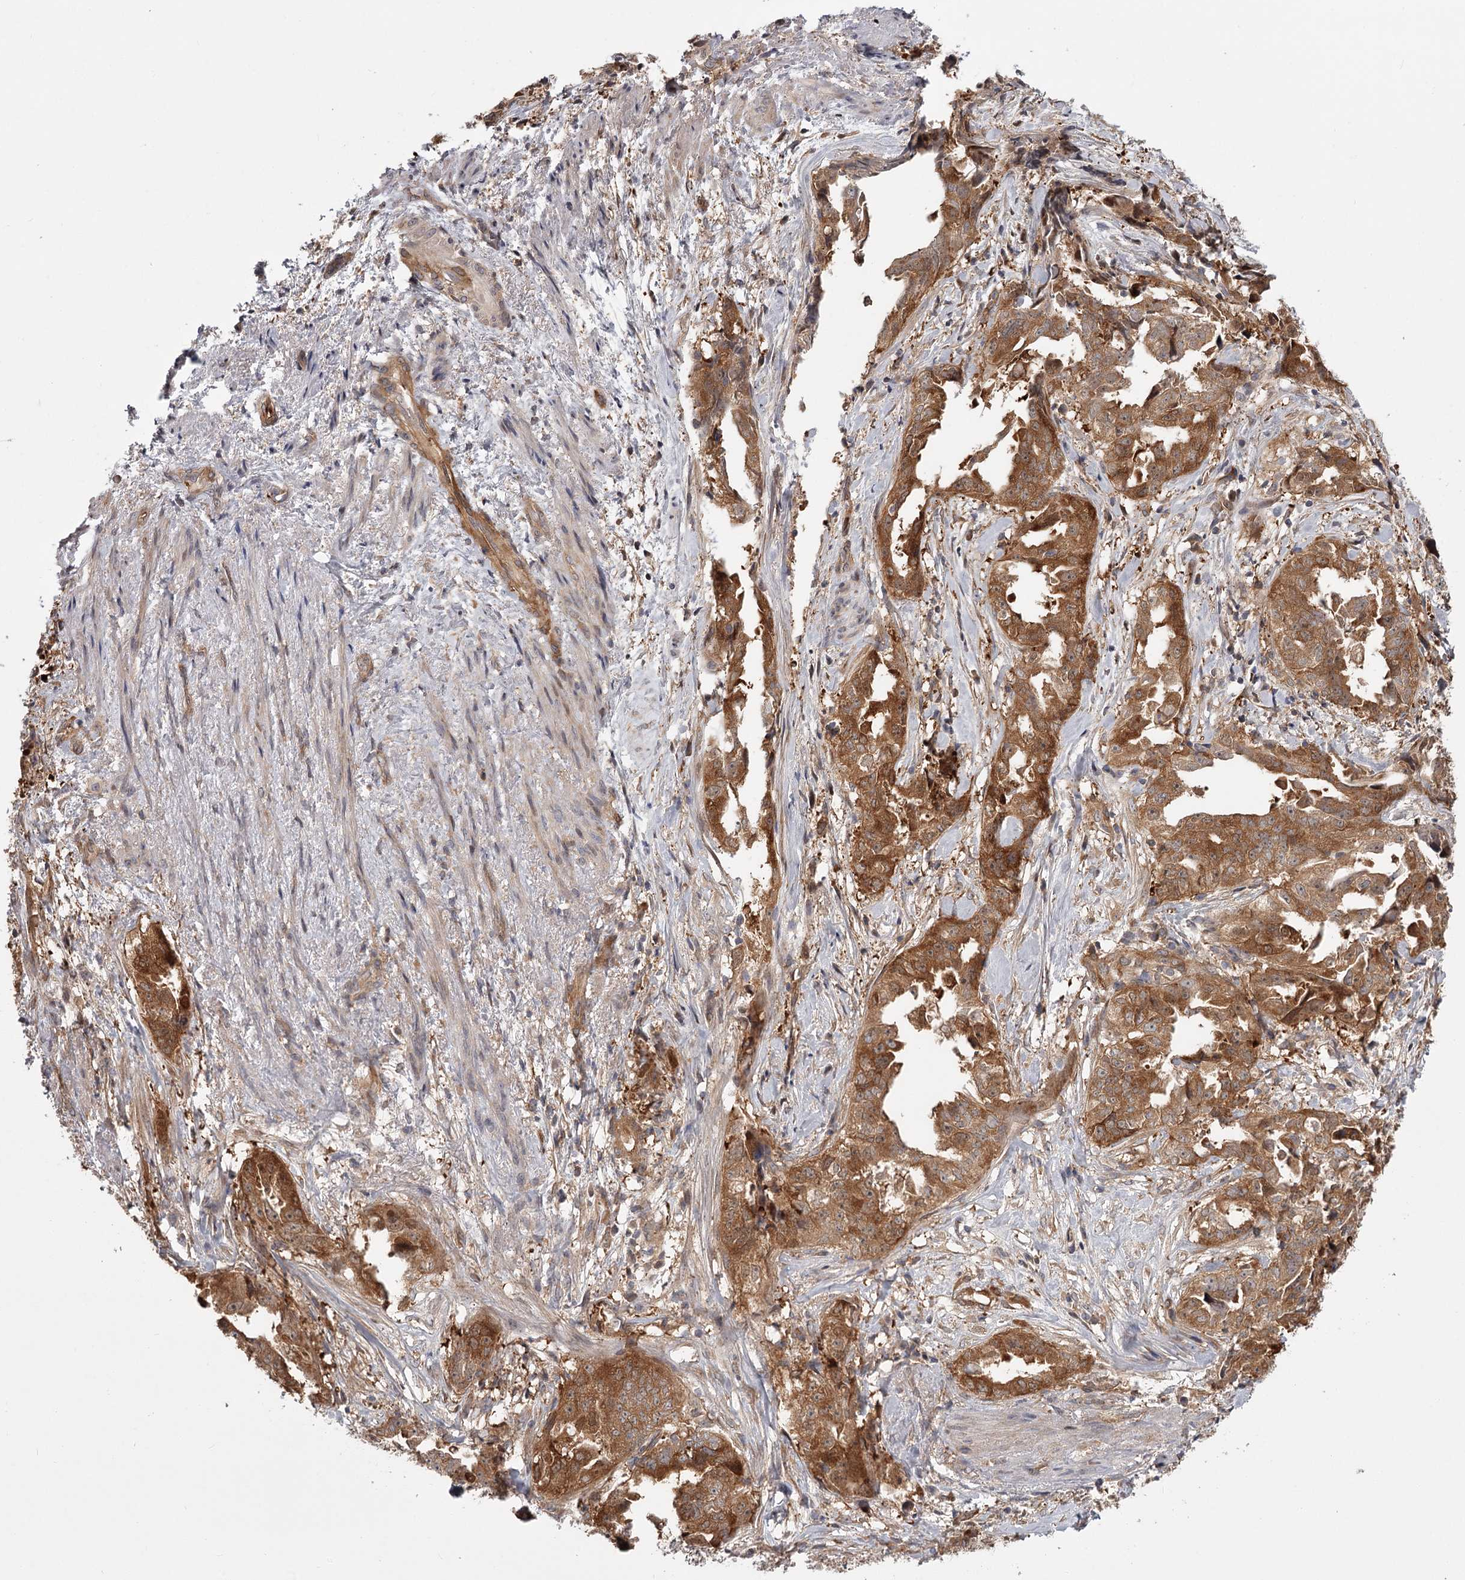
{"staining": {"intensity": "moderate", "quantity": ">75%", "location": "cytoplasmic/membranous"}, "tissue": "endometrial cancer", "cell_type": "Tumor cells", "image_type": "cancer", "snomed": [{"axis": "morphology", "description": "Adenocarcinoma, NOS"}, {"axis": "topography", "description": "Endometrium"}], "caption": "Immunohistochemistry (IHC) histopathology image of endometrial cancer stained for a protein (brown), which exhibits medium levels of moderate cytoplasmic/membranous staining in approximately >75% of tumor cells.", "gene": "CCNG2", "patient": {"sex": "female", "age": 65}}